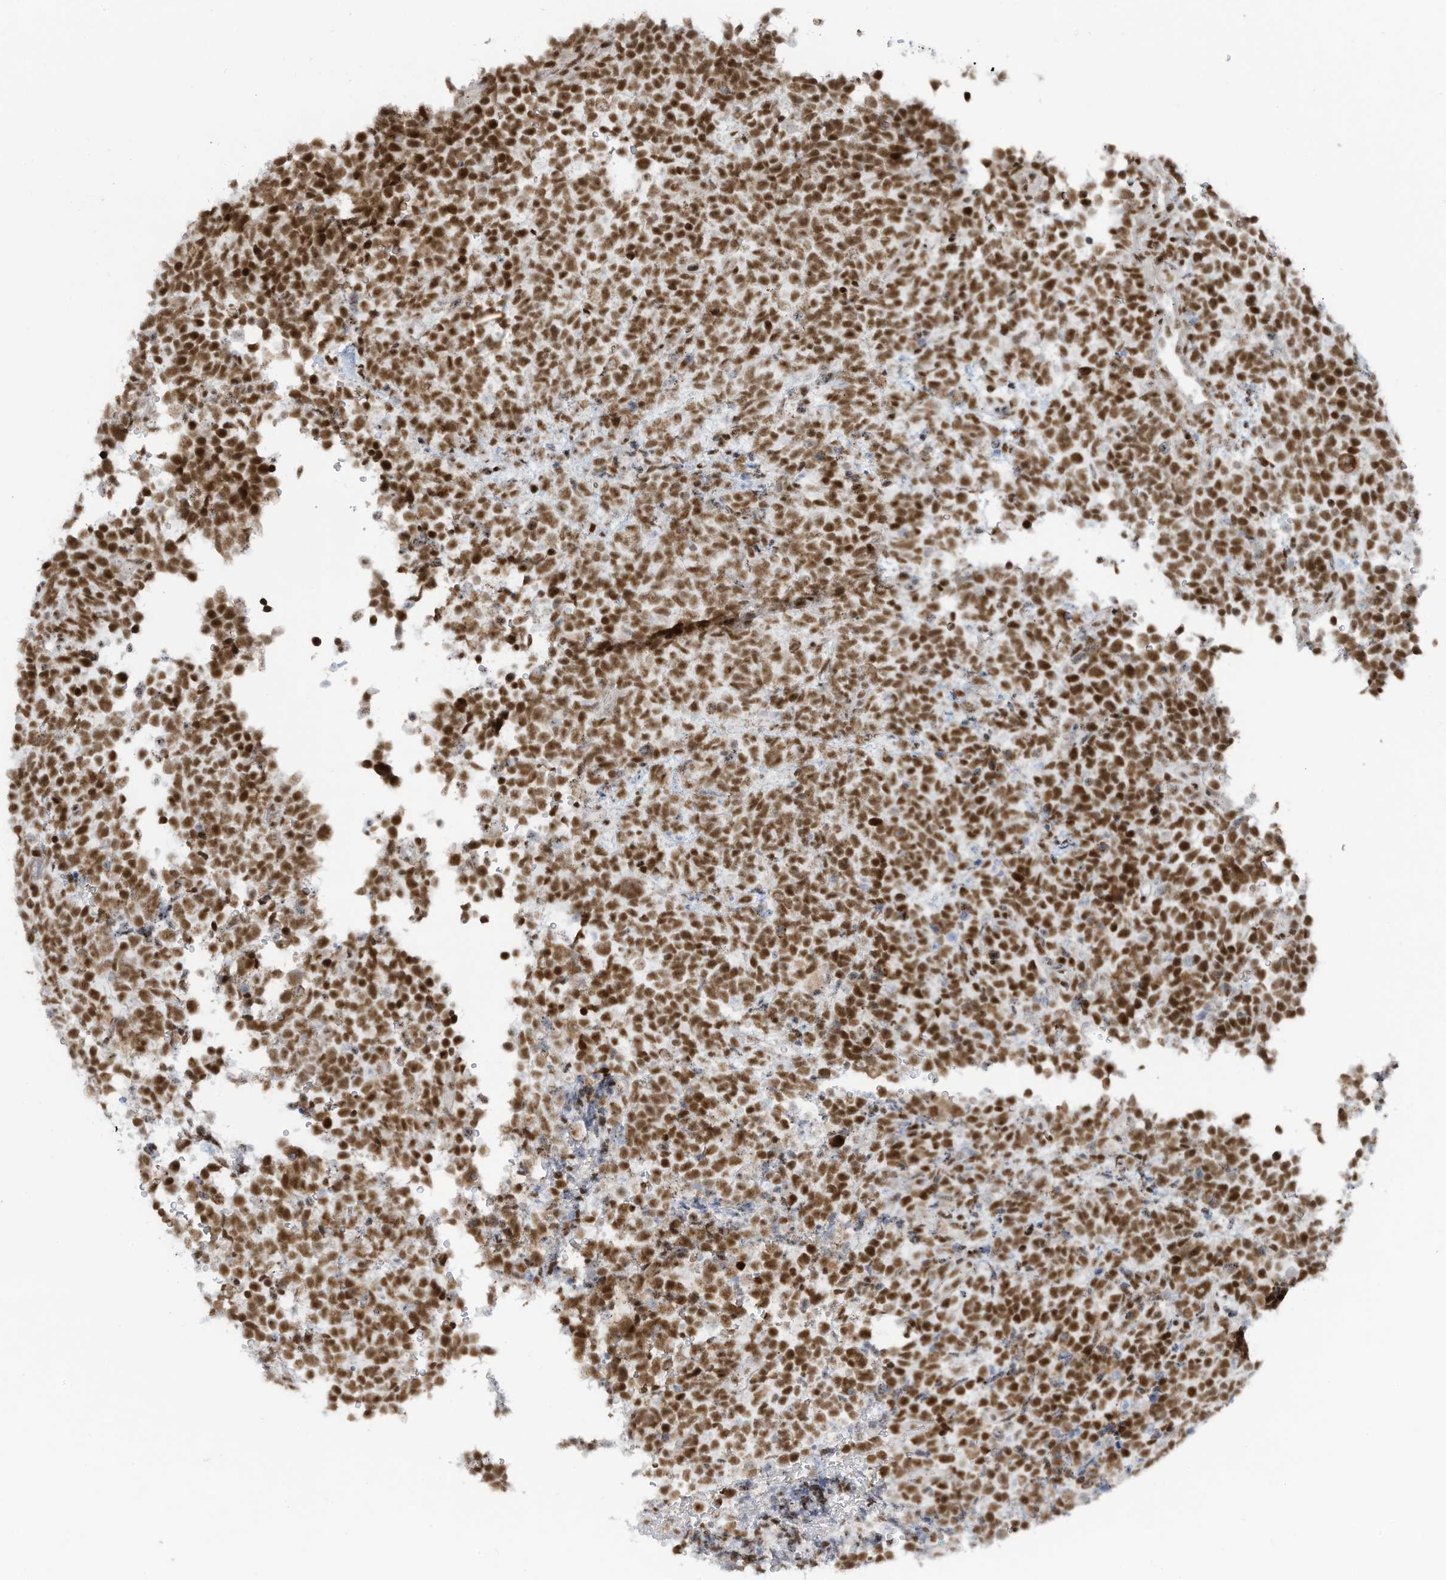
{"staining": {"intensity": "moderate", "quantity": ">75%", "location": "nuclear"}, "tissue": "urothelial cancer", "cell_type": "Tumor cells", "image_type": "cancer", "snomed": [{"axis": "morphology", "description": "Urothelial carcinoma, High grade"}, {"axis": "topography", "description": "Urinary bladder"}], "caption": "IHC (DAB) staining of urothelial carcinoma (high-grade) displays moderate nuclear protein expression in approximately >75% of tumor cells. (DAB (3,3'-diaminobenzidine) IHC, brown staining for protein, blue staining for nuclei).", "gene": "ECT2L", "patient": {"sex": "female", "age": 82}}